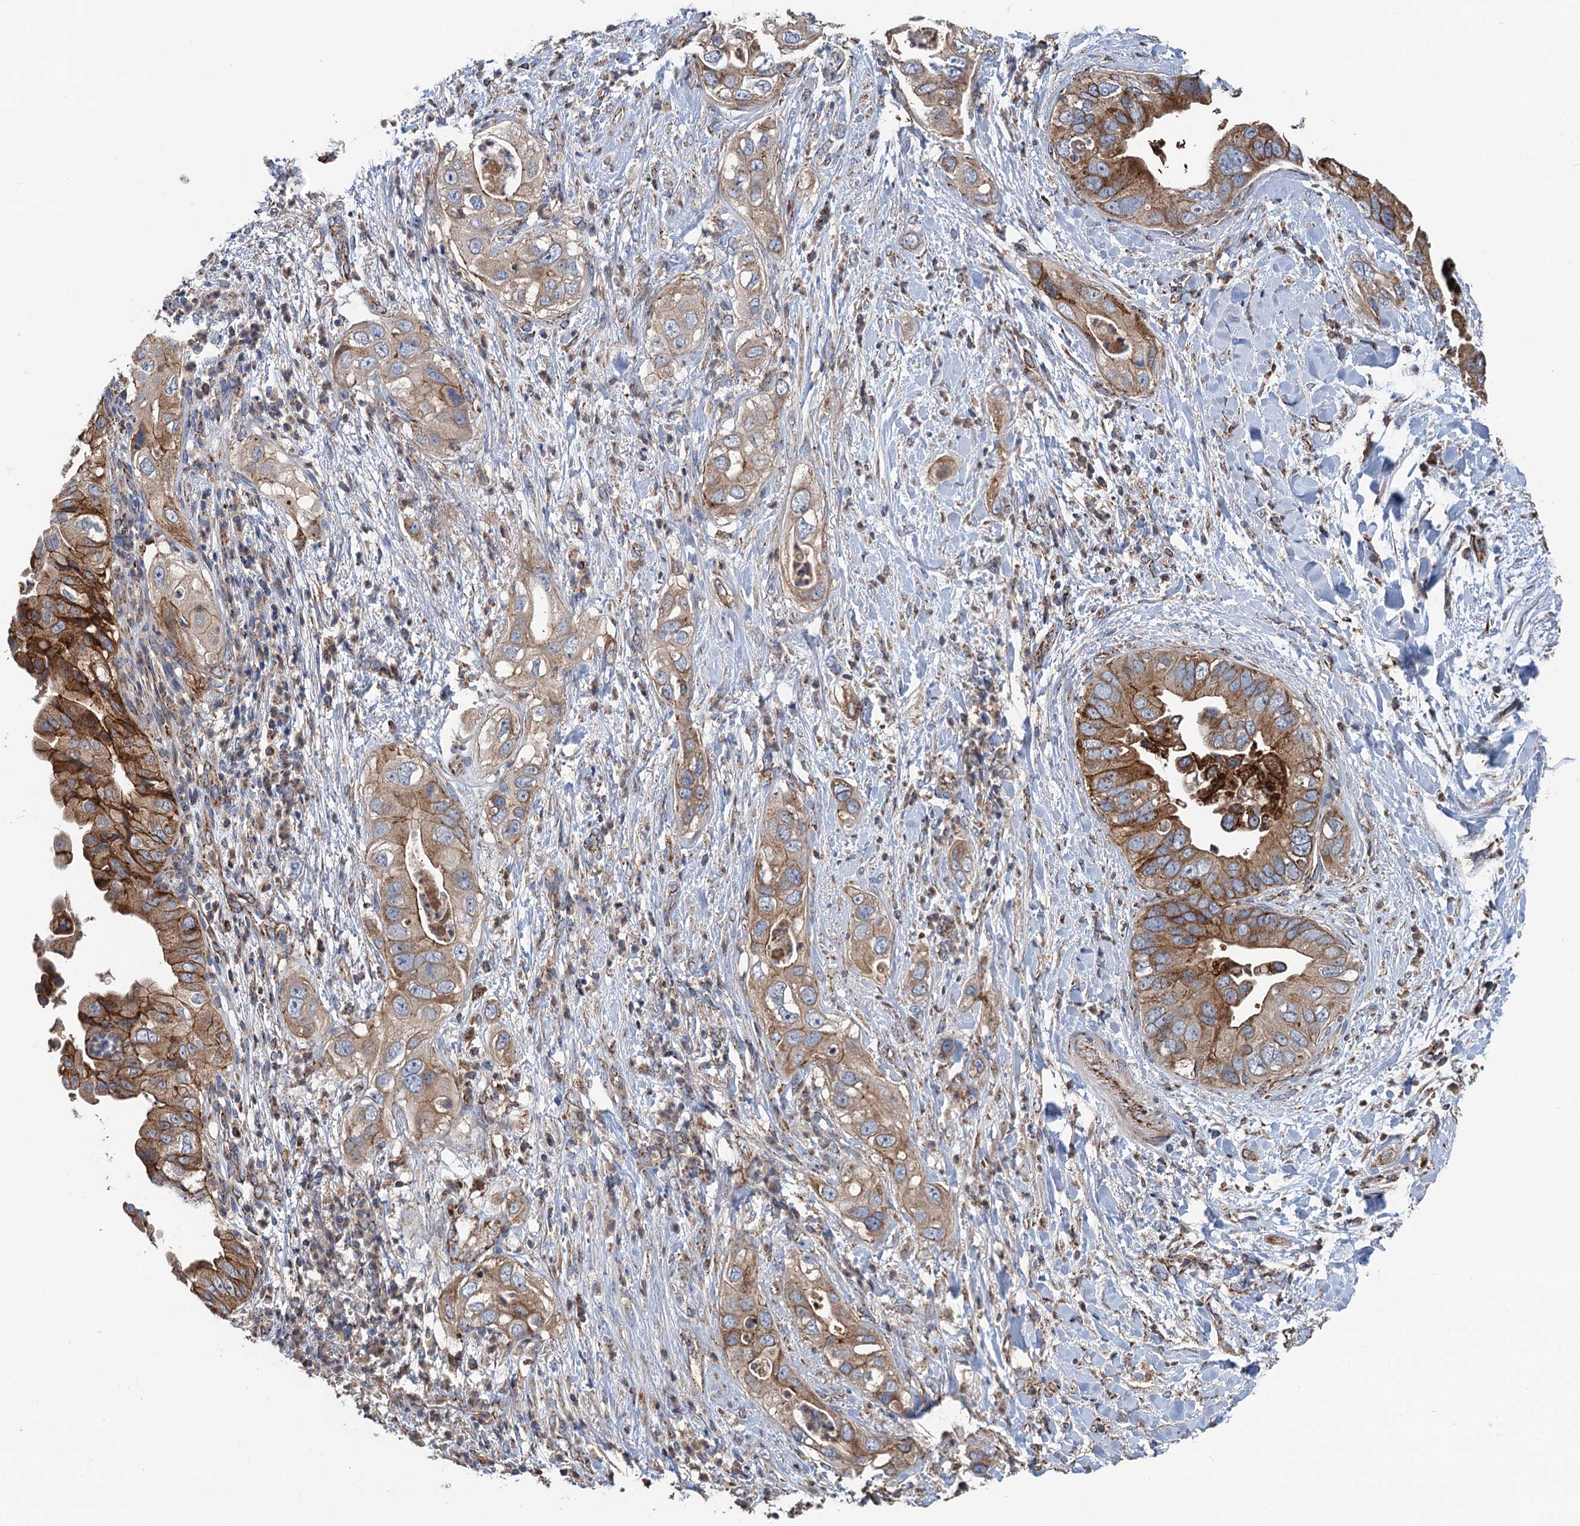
{"staining": {"intensity": "strong", "quantity": ">75%", "location": "cytoplasmic/membranous"}, "tissue": "pancreatic cancer", "cell_type": "Tumor cells", "image_type": "cancer", "snomed": [{"axis": "morphology", "description": "Adenocarcinoma, NOS"}, {"axis": "topography", "description": "Pancreas"}], "caption": "Immunohistochemical staining of human pancreatic cancer shows strong cytoplasmic/membranous protein staining in approximately >75% of tumor cells.", "gene": "DGLUCY", "patient": {"sex": "female", "age": 78}}